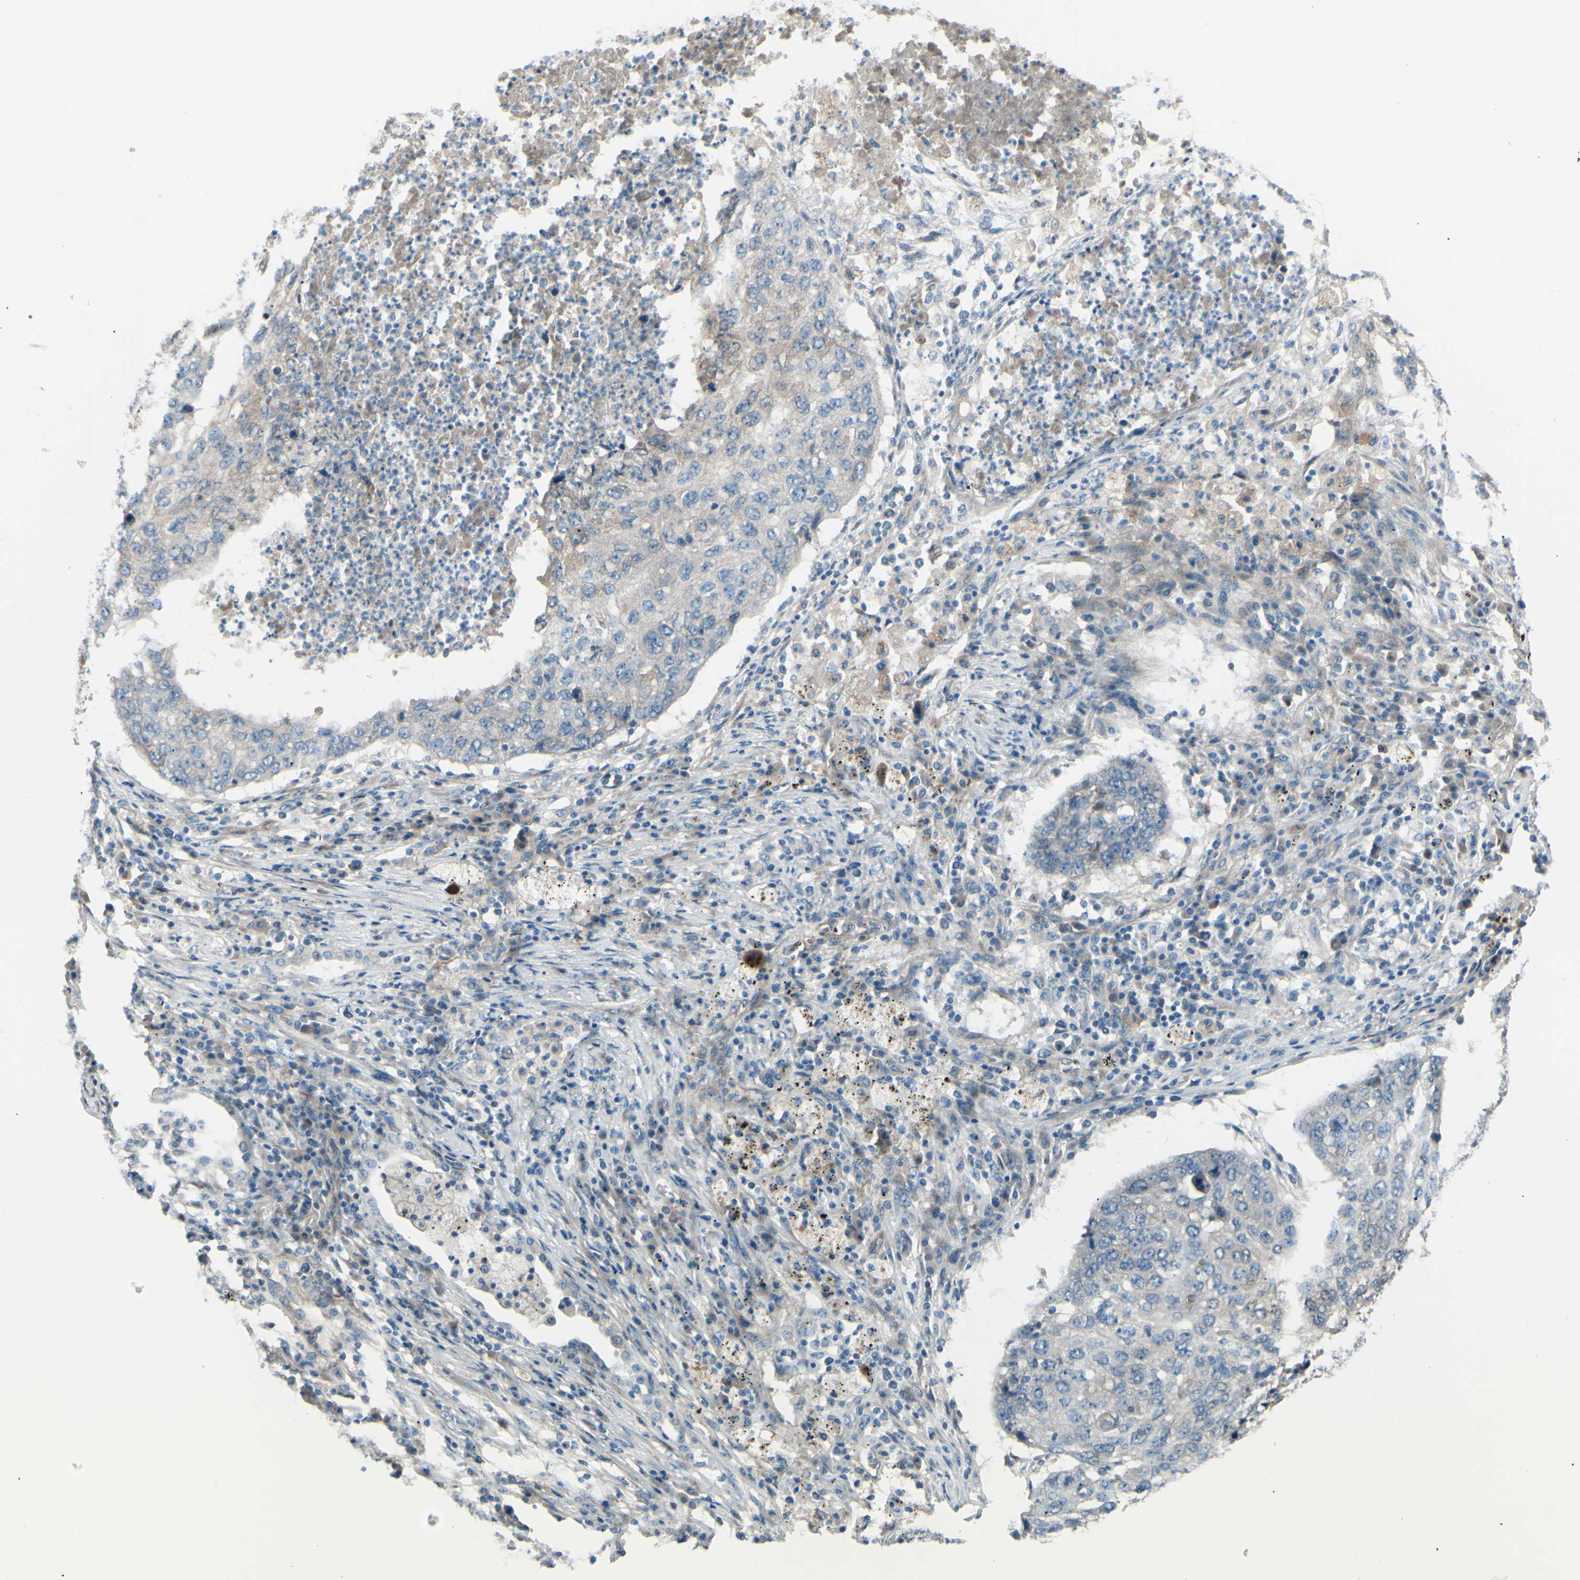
{"staining": {"intensity": "weak", "quantity": ">75%", "location": "cytoplasmic/membranous"}, "tissue": "lung cancer", "cell_type": "Tumor cells", "image_type": "cancer", "snomed": [{"axis": "morphology", "description": "Squamous cell carcinoma, NOS"}, {"axis": "topography", "description": "Lung"}], "caption": "This photomicrograph shows squamous cell carcinoma (lung) stained with immunohistochemistry (IHC) to label a protein in brown. The cytoplasmic/membranous of tumor cells show weak positivity for the protein. Nuclei are counter-stained blue.", "gene": "PCDHGA2", "patient": {"sex": "female", "age": 63}}